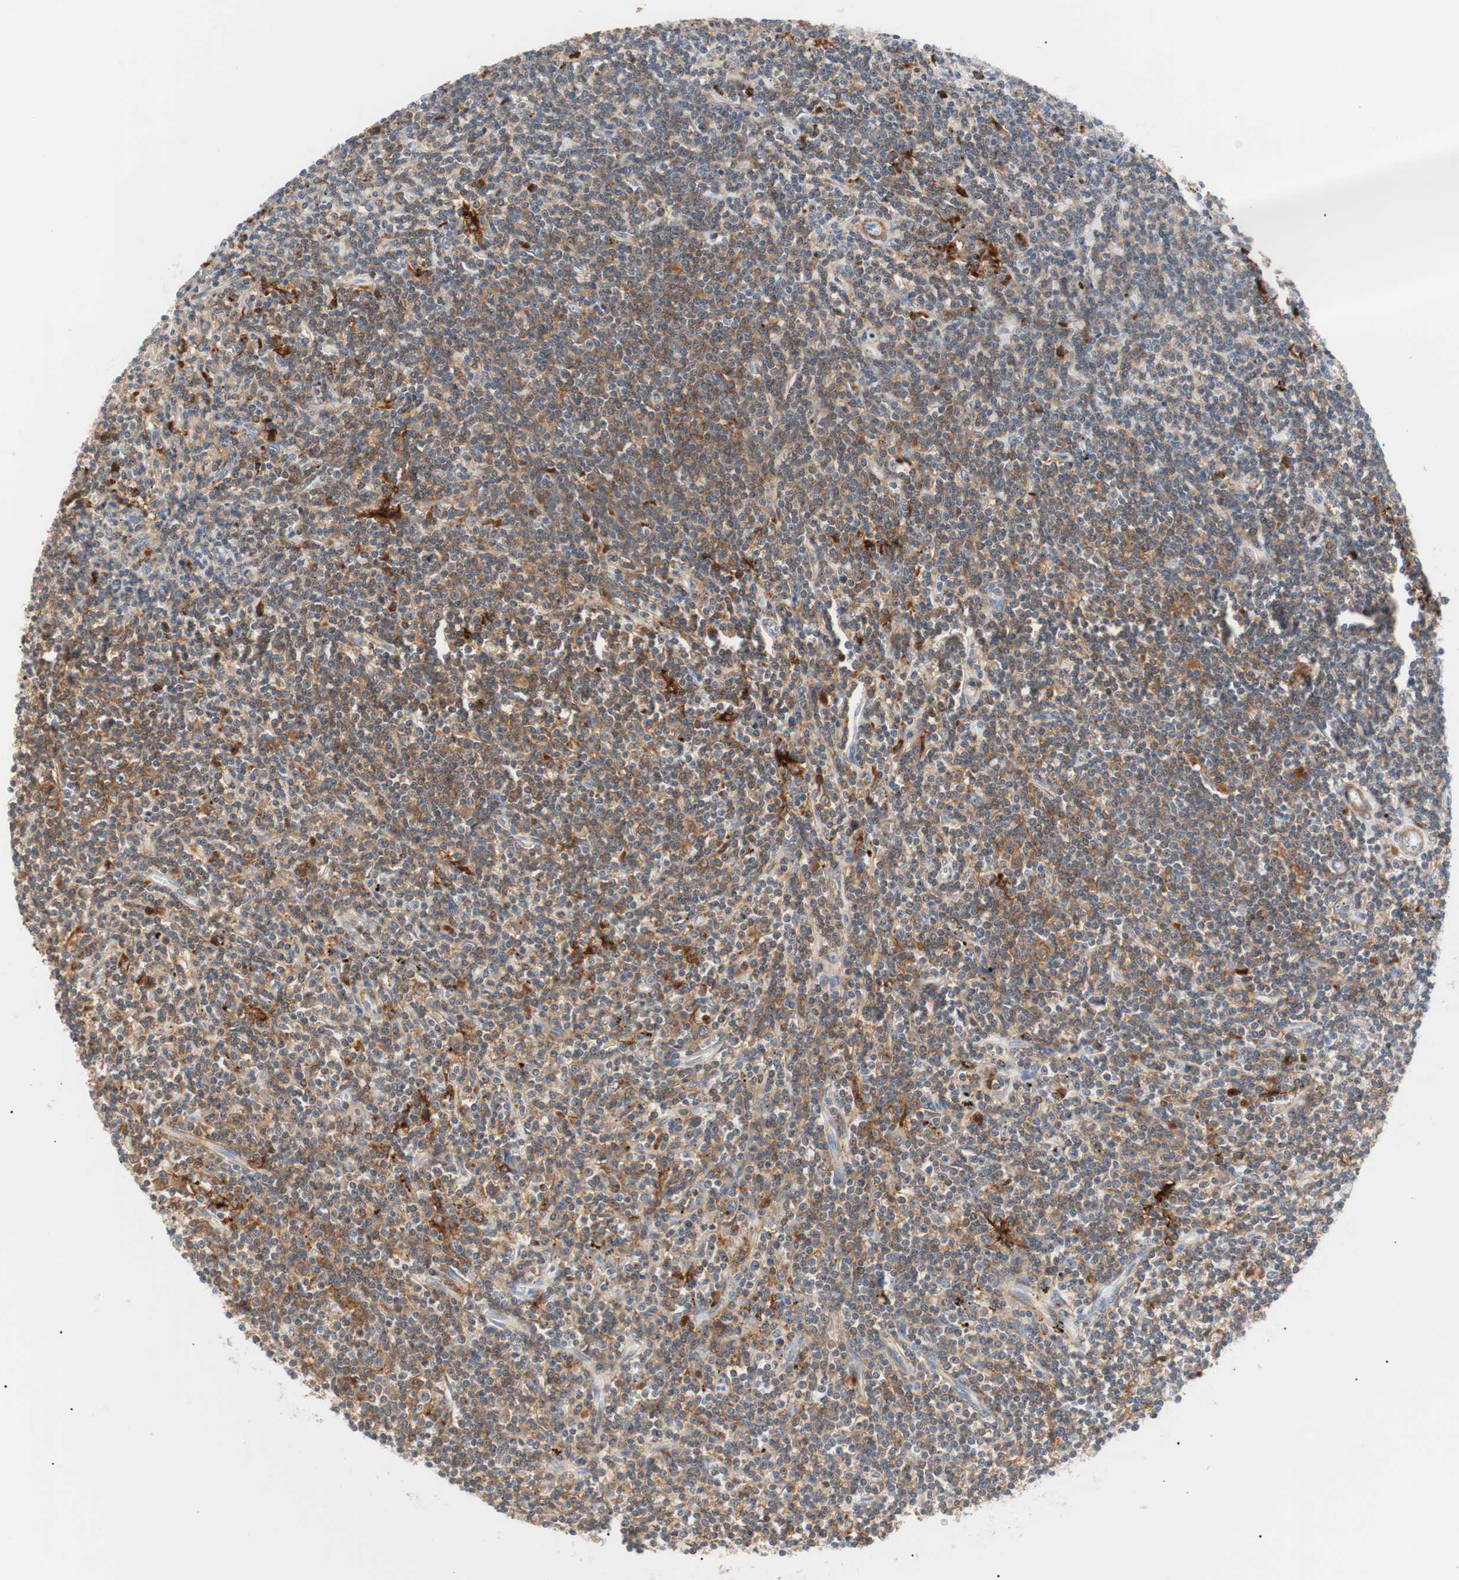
{"staining": {"intensity": "moderate", "quantity": "25%-75%", "location": "cytoplasmic/membranous"}, "tissue": "lymphoma", "cell_type": "Tumor cells", "image_type": "cancer", "snomed": [{"axis": "morphology", "description": "Malignant lymphoma, non-Hodgkin's type, Low grade"}, {"axis": "topography", "description": "Spleen"}], "caption": "Low-grade malignant lymphoma, non-Hodgkin's type stained for a protein (brown) reveals moderate cytoplasmic/membranous positive expression in approximately 25%-75% of tumor cells.", "gene": "LITAF", "patient": {"sex": "male", "age": 76}}